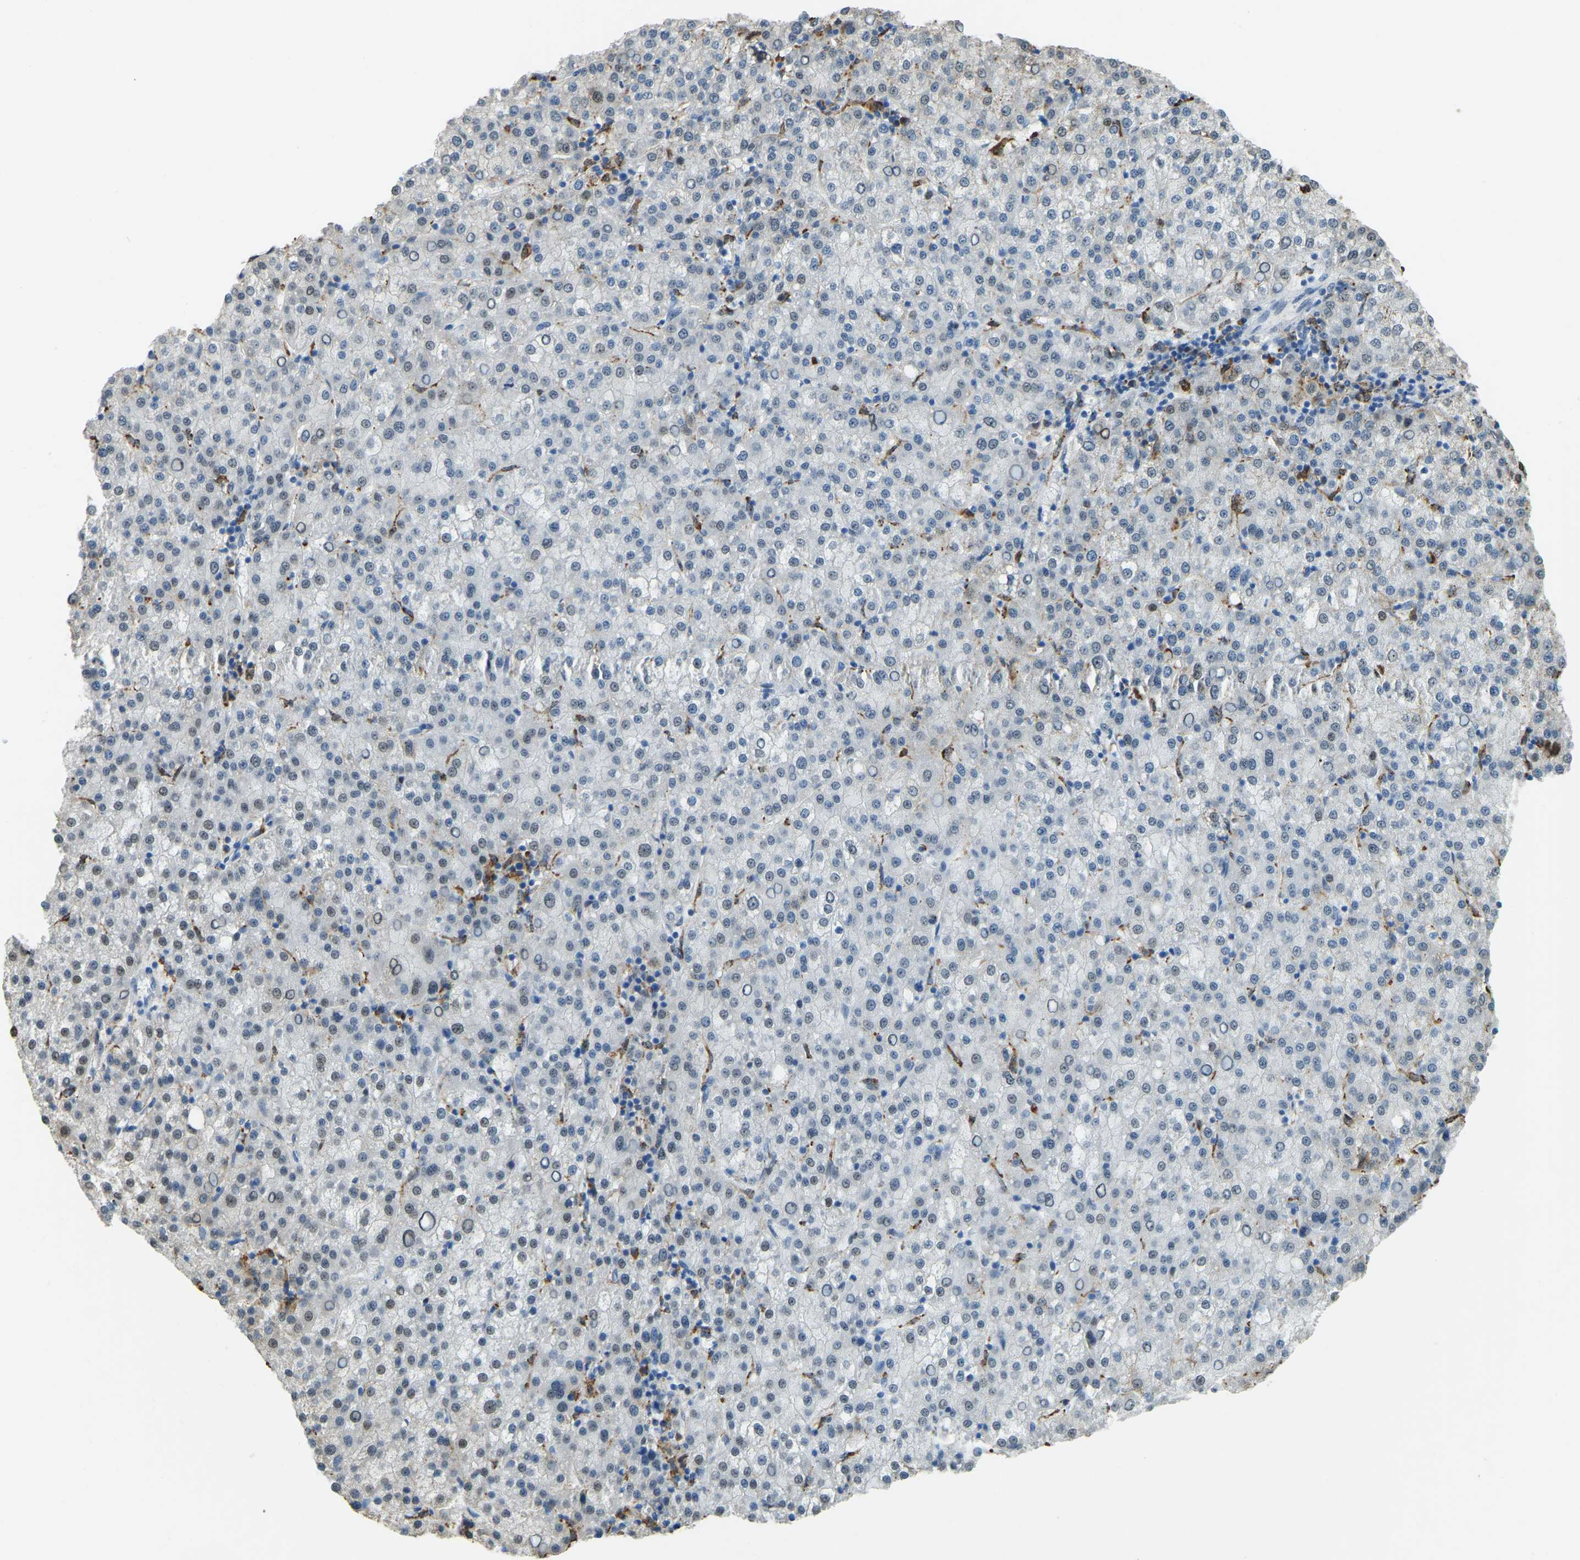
{"staining": {"intensity": "negative", "quantity": "none", "location": "none"}, "tissue": "liver cancer", "cell_type": "Tumor cells", "image_type": "cancer", "snomed": [{"axis": "morphology", "description": "Carcinoma, Hepatocellular, NOS"}, {"axis": "topography", "description": "Liver"}], "caption": "Immunohistochemical staining of human liver hepatocellular carcinoma displays no significant positivity in tumor cells.", "gene": "NANS", "patient": {"sex": "female", "age": 58}}